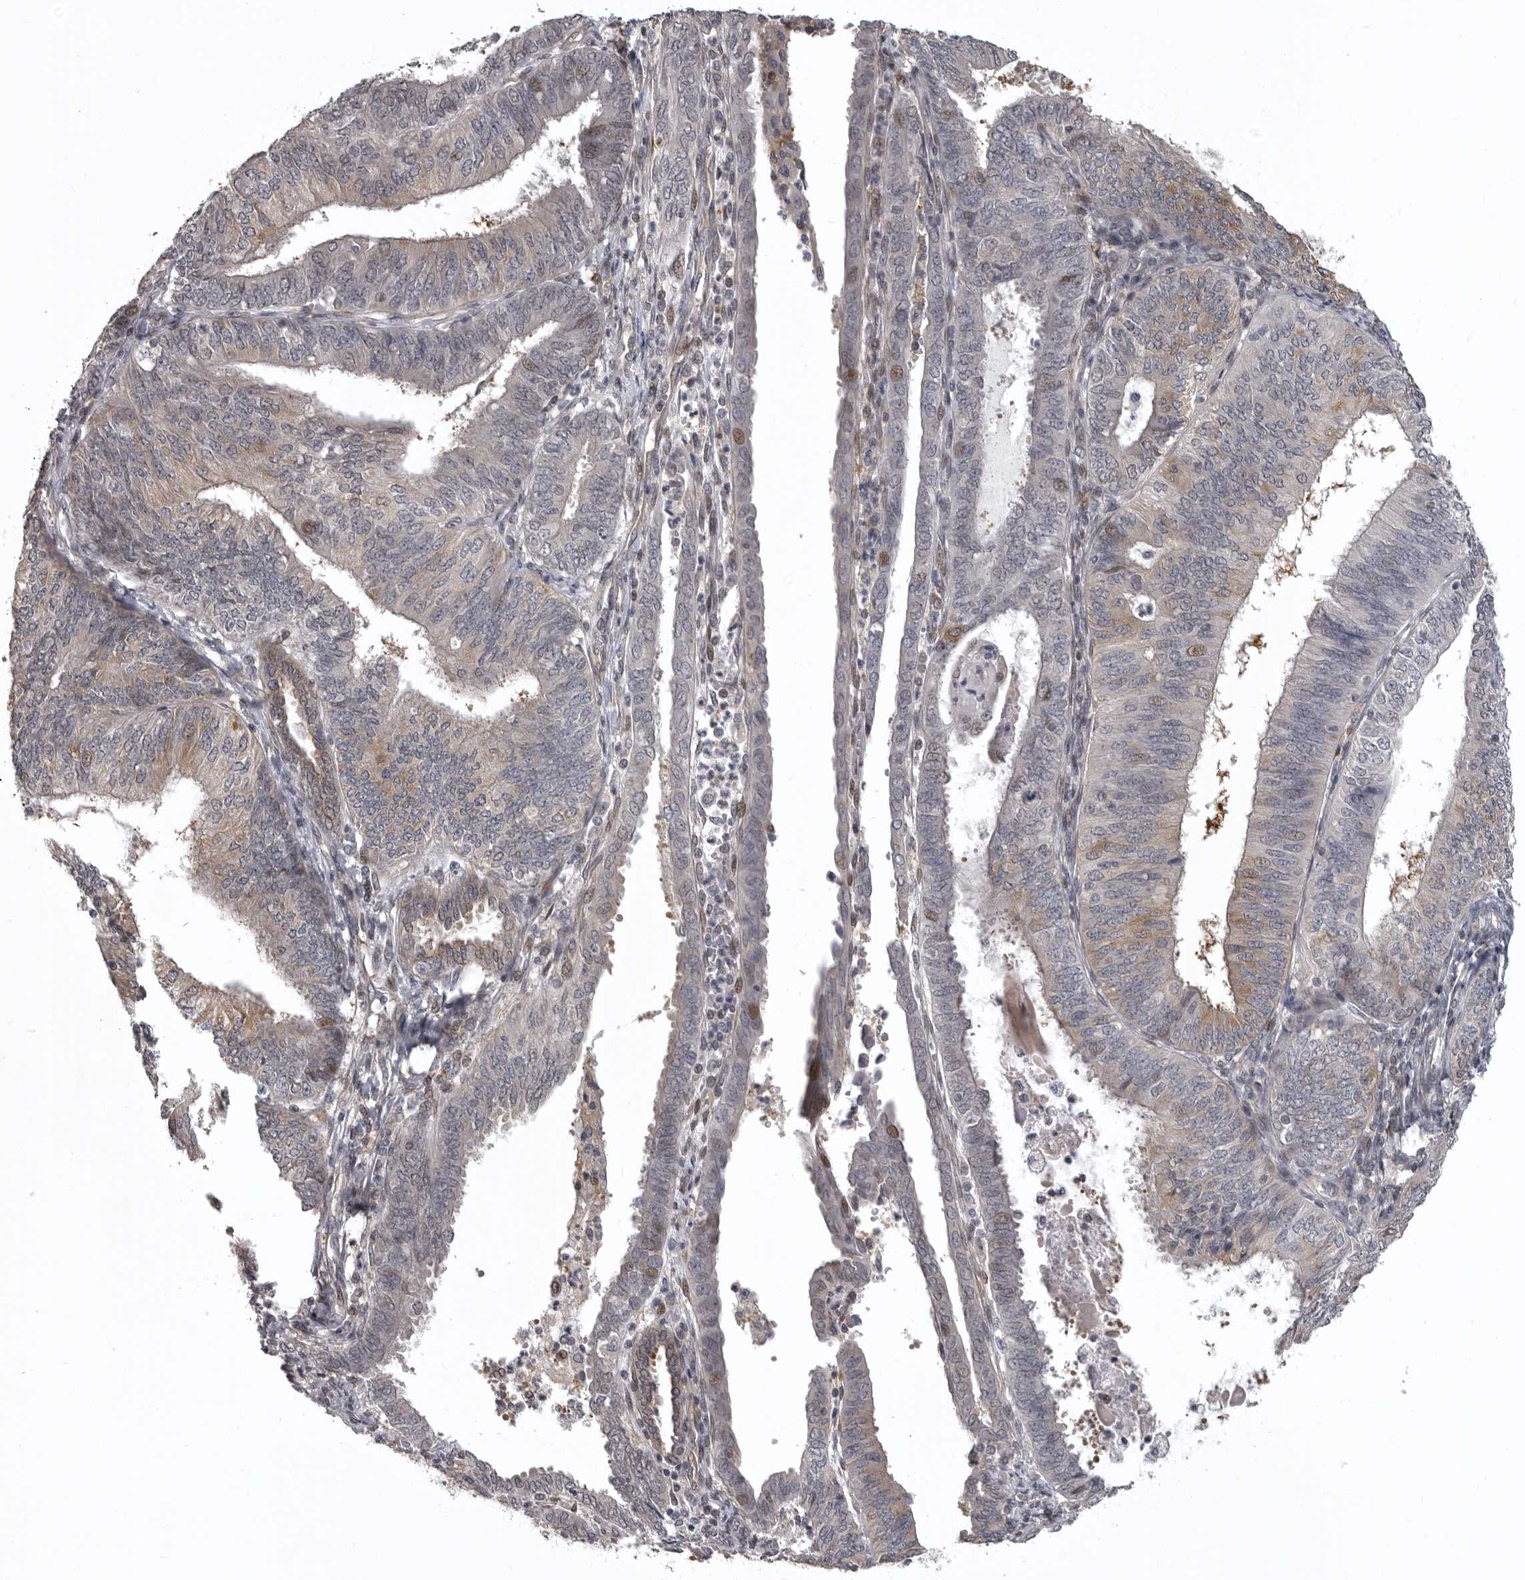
{"staining": {"intensity": "moderate", "quantity": "<25%", "location": "cytoplasmic/membranous,nuclear"}, "tissue": "endometrial cancer", "cell_type": "Tumor cells", "image_type": "cancer", "snomed": [{"axis": "morphology", "description": "Adenocarcinoma, NOS"}, {"axis": "topography", "description": "Endometrium"}], "caption": "High-magnification brightfield microscopy of endometrial cancer (adenocarcinoma) stained with DAB (3,3'-diaminobenzidine) (brown) and counterstained with hematoxylin (blue). tumor cells exhibit moderate cytoplasmic/membranous and nuclear staining is appreciated in about<25% of cells. (DAB (3,3'-diaminobenzidine) IHC with brightfield microscopy, high magnification).", "gene": "SNX16", "patient": {"sex": "female", "age": 58}}